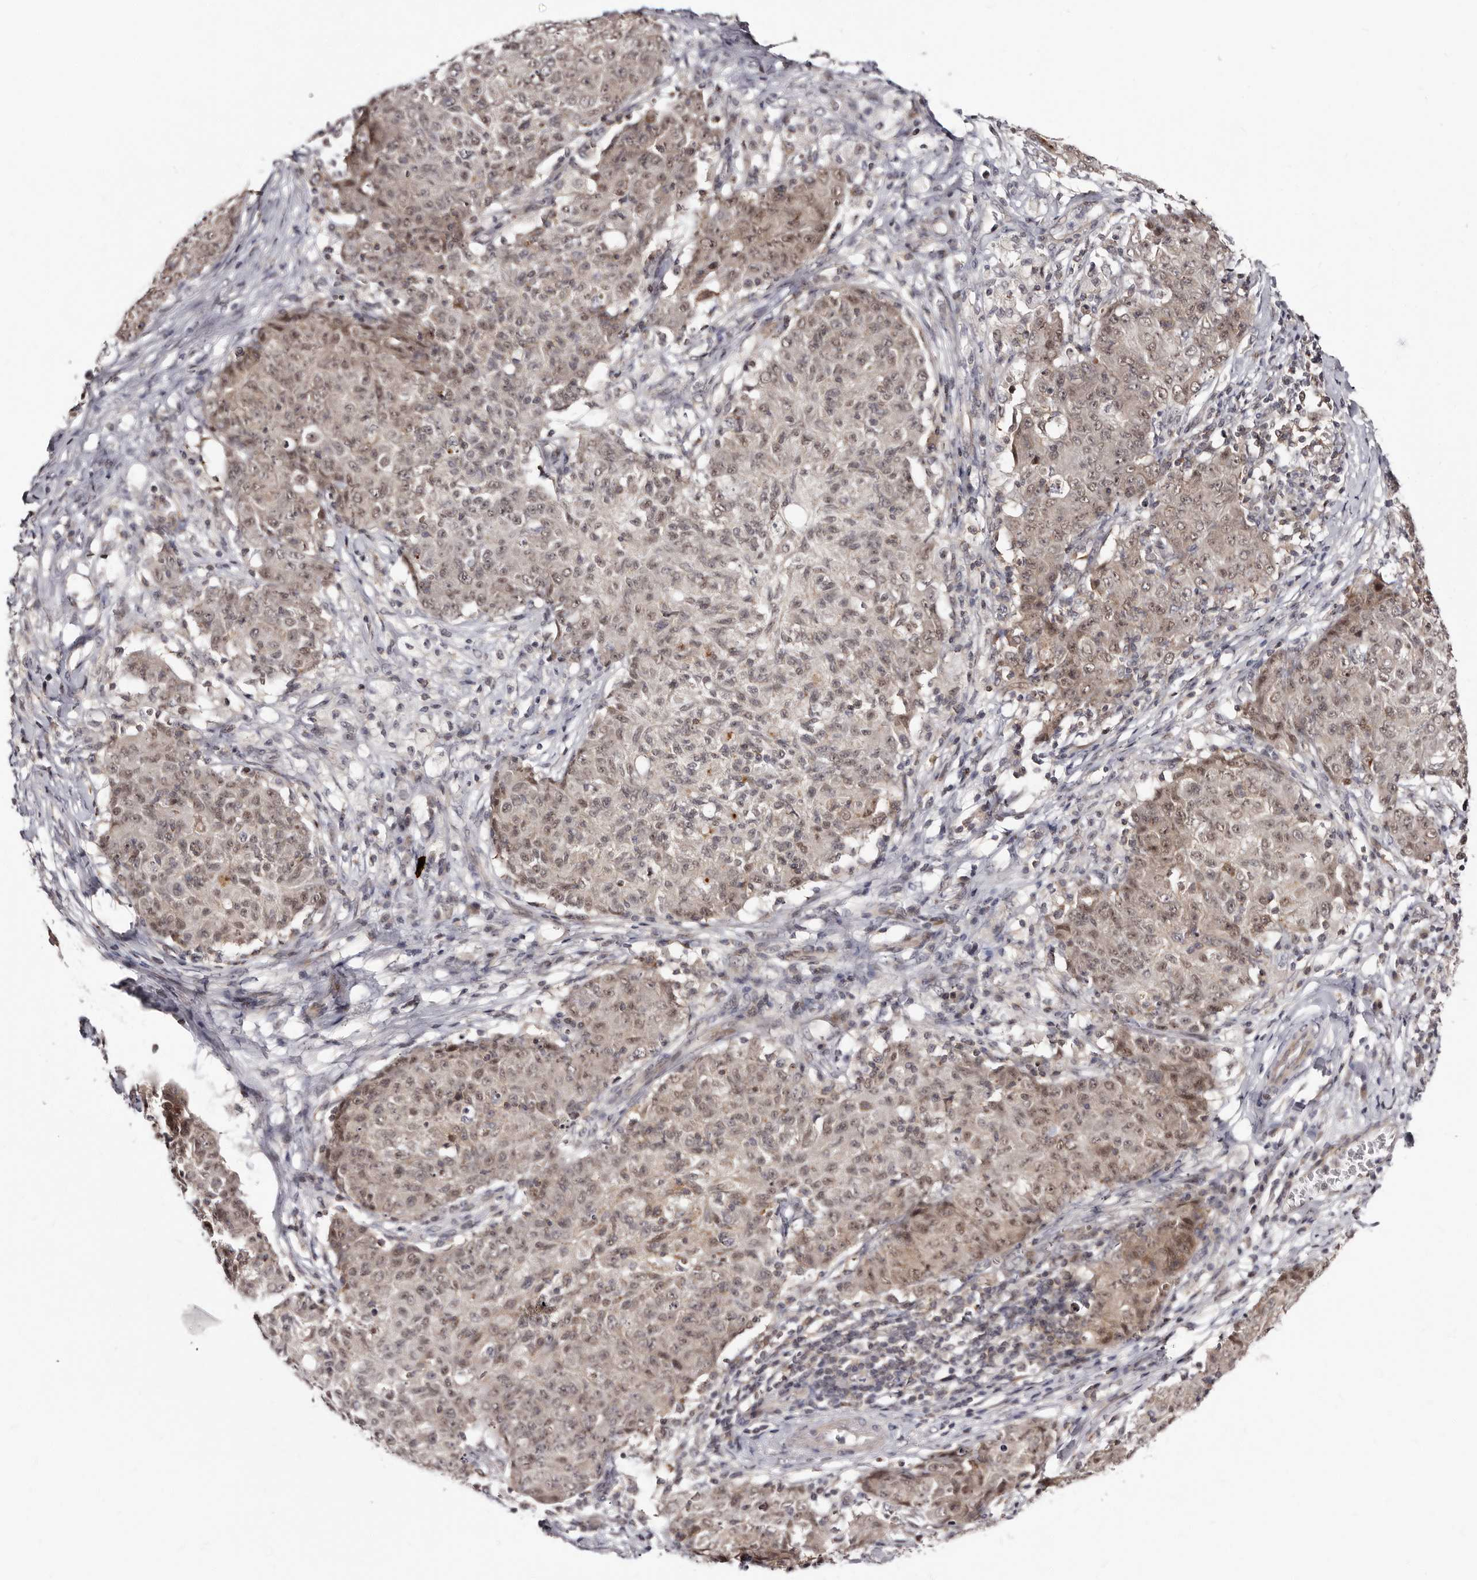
{"staining": {"intensity": "weak", "quantity": ">75%", "location": "cytoplasmic/membranous,nuclear"}, "tissue": "ovarian cancer", "cell_type": "Tumor cells", "image_type": "cancer", "snomed": [{"axis": "morphology", "description": "Carcinoma, endometroid"}, {"axis": "topography", "description": "Ovary"}], "caption": "High-magnification brightfield microscopy of ovarian cancer stained with DAB (3,3'-diaminobenzidine) (brown) and counterstained with hematoxylin (blue). tumor cells exhibit weak cytoplasmic/membranous and nuclear staining is identified in approximately>75% of cells. (brown staining indicates protein expression, while blue staining denotes nuclei).", "gene": "PHF20L1", "patient": {"sex": "female", "age": 42}}